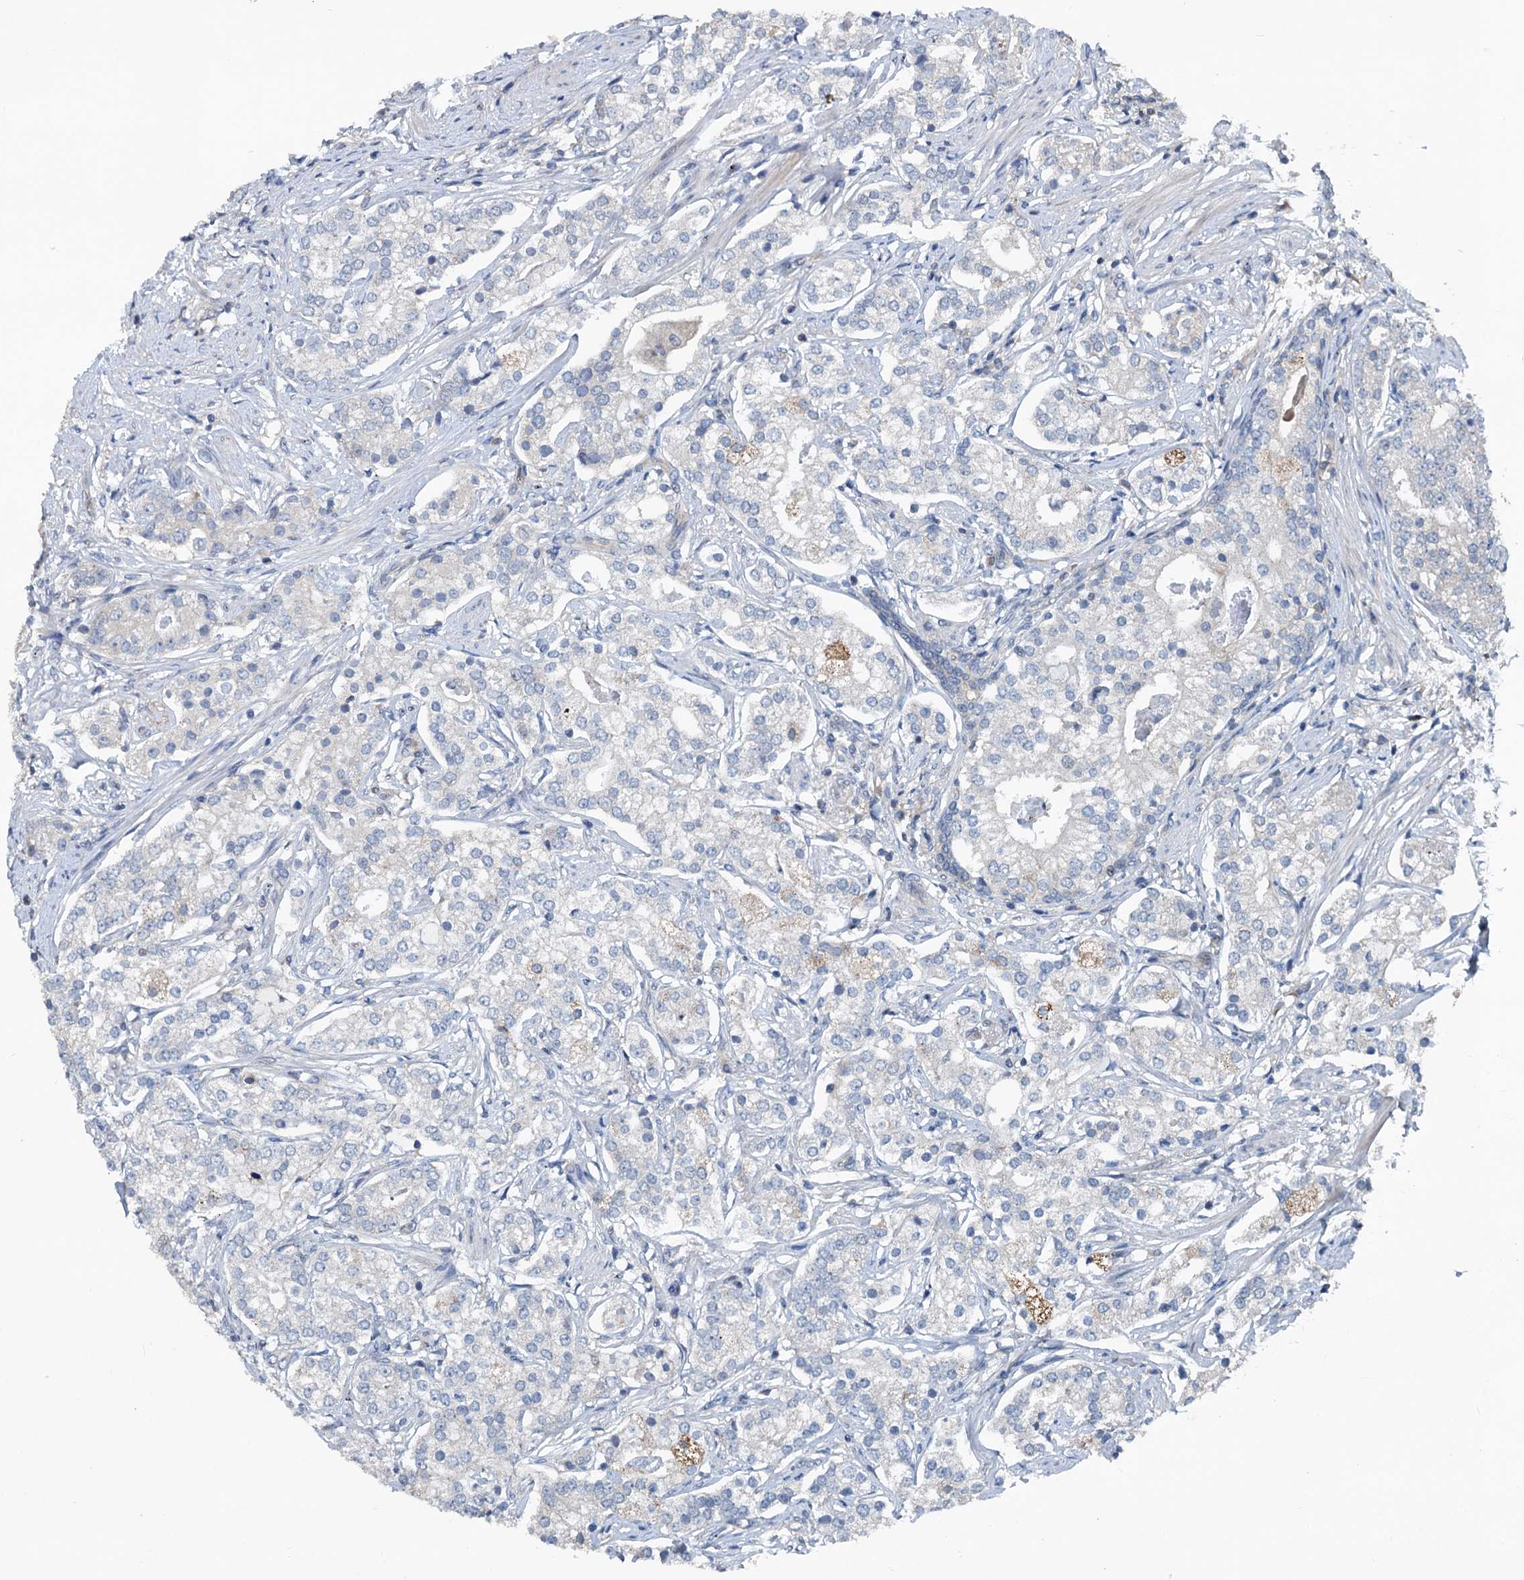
{"staining": {"intensity": "negative", "quantity": "none", "location": "none"}, "tissue": "prostate cancer", "cell_type": "Tumor cells", "image_type": "cancer", "snomed": [{"axis": "morphology", "description": "Adenocarcinoma, High grade"}, {"axis": "topography", "description": "Prostate"}], "caption": "There is no significant staining in tumor cells of prostate cancer (high-grade adenocarcinoma).", "gene": "TEDC1", "patient": {"sex": "male", "age": 69}}